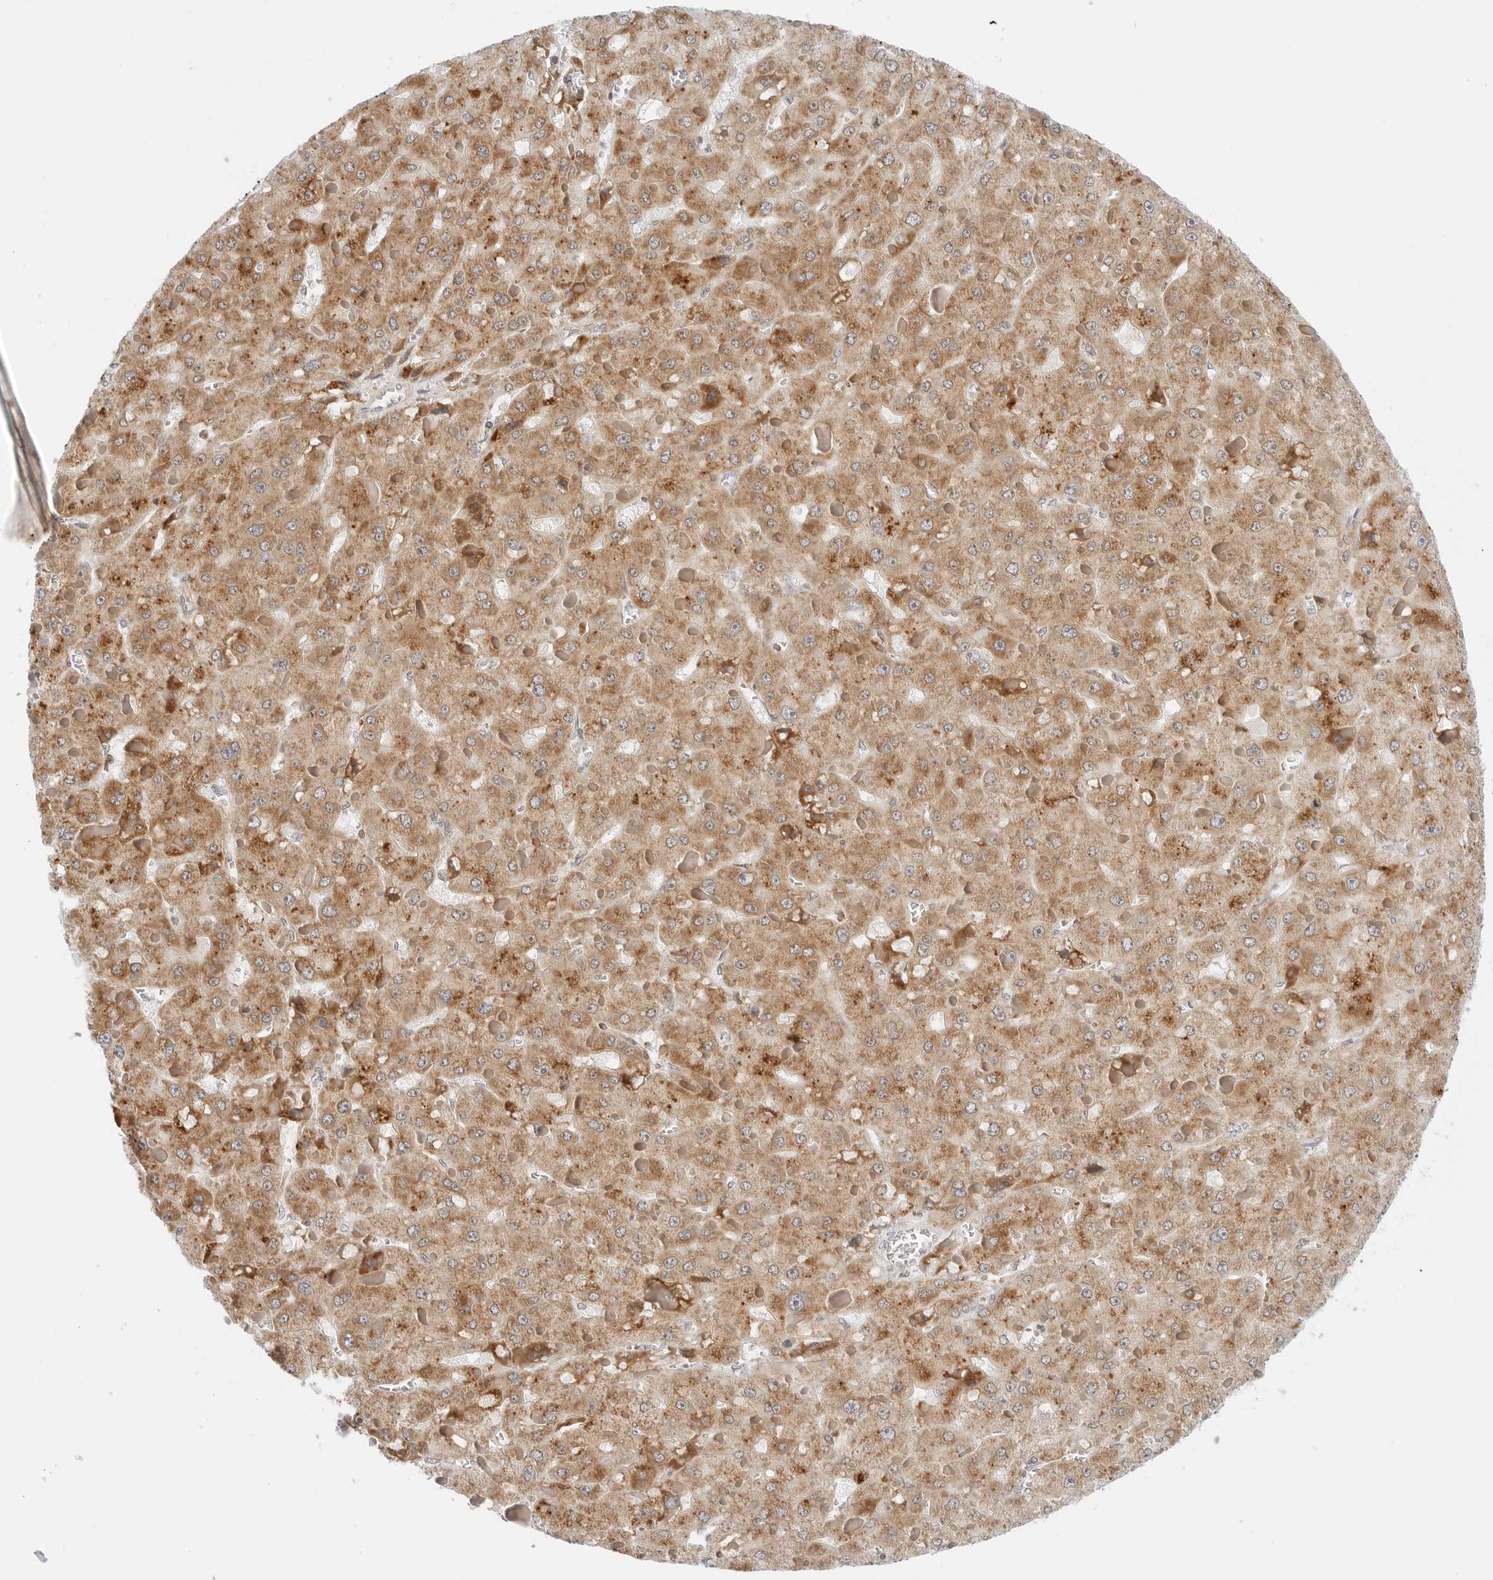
{"staining": {"intensity": "moderate", "quantity": ">75%", "location": "cytoplasmic/membranous"}, "tissue": "liver cancer", "cell_type": "Tumor cells", "image_type": "cancer", "snomed": [{"axis": "morphology", "description": "Carcinoma, Hepatocellular, NOS"}, {"axis": "topography", "description": "Liver"}], "caption": "An immunohistochemistry (IHC) image of tumor tissue is shown. Protein staining in brown shows moderate cytoplasmic/membranous positivity in liver hepatocellular carcinoma within tumor cells. Immunohistochemistry (ihc) stains the protein in brown and the nuclei are stained blue.", "gene": "DYRK4", "patient": {"sex": "female", "age": 73}}